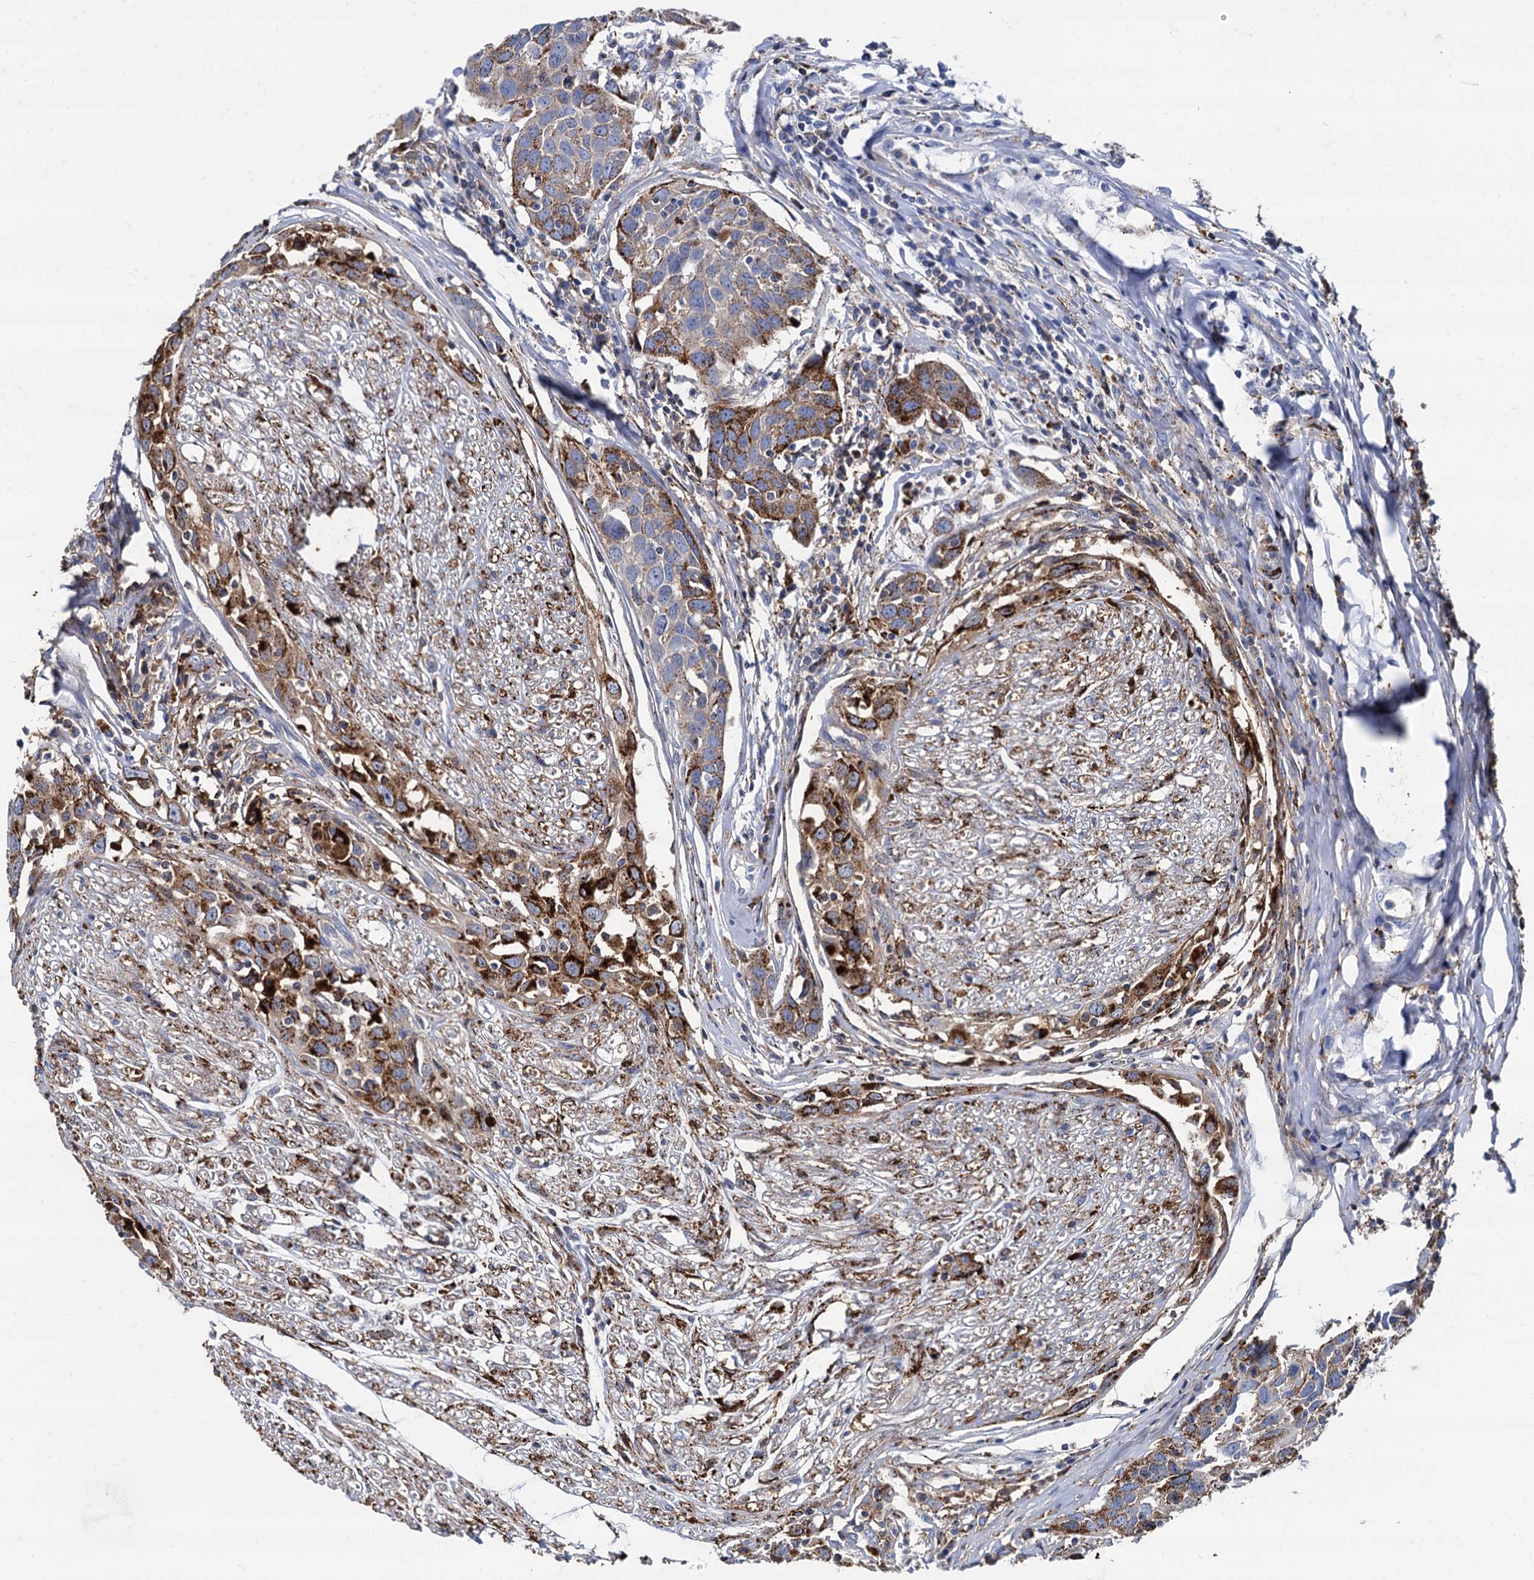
{"staining": {"intensity": "strong", "quantity": "25%-75%", "location": "cytoplasmic/membranous"}, "tissue": "head and neck cancer", "cell_type": "Tumor cells", "image_type": "cancer", "snomed": [{"axis": "morphology", "description": "Squamous cell carcinoma, NOS"}, {"axis": "topography", "description": "Oral tissue"}, {"axis": "topography", "description": "Head-Neck"}], "caption": "Immunohistochemical staining of human head and neck cancer shows high levels of strong cytoplasmic/membranous expression in approximately 25%-75% of tumor cells.", "gene": "APOD", "patient": {"sex": "female", "age": 50}}